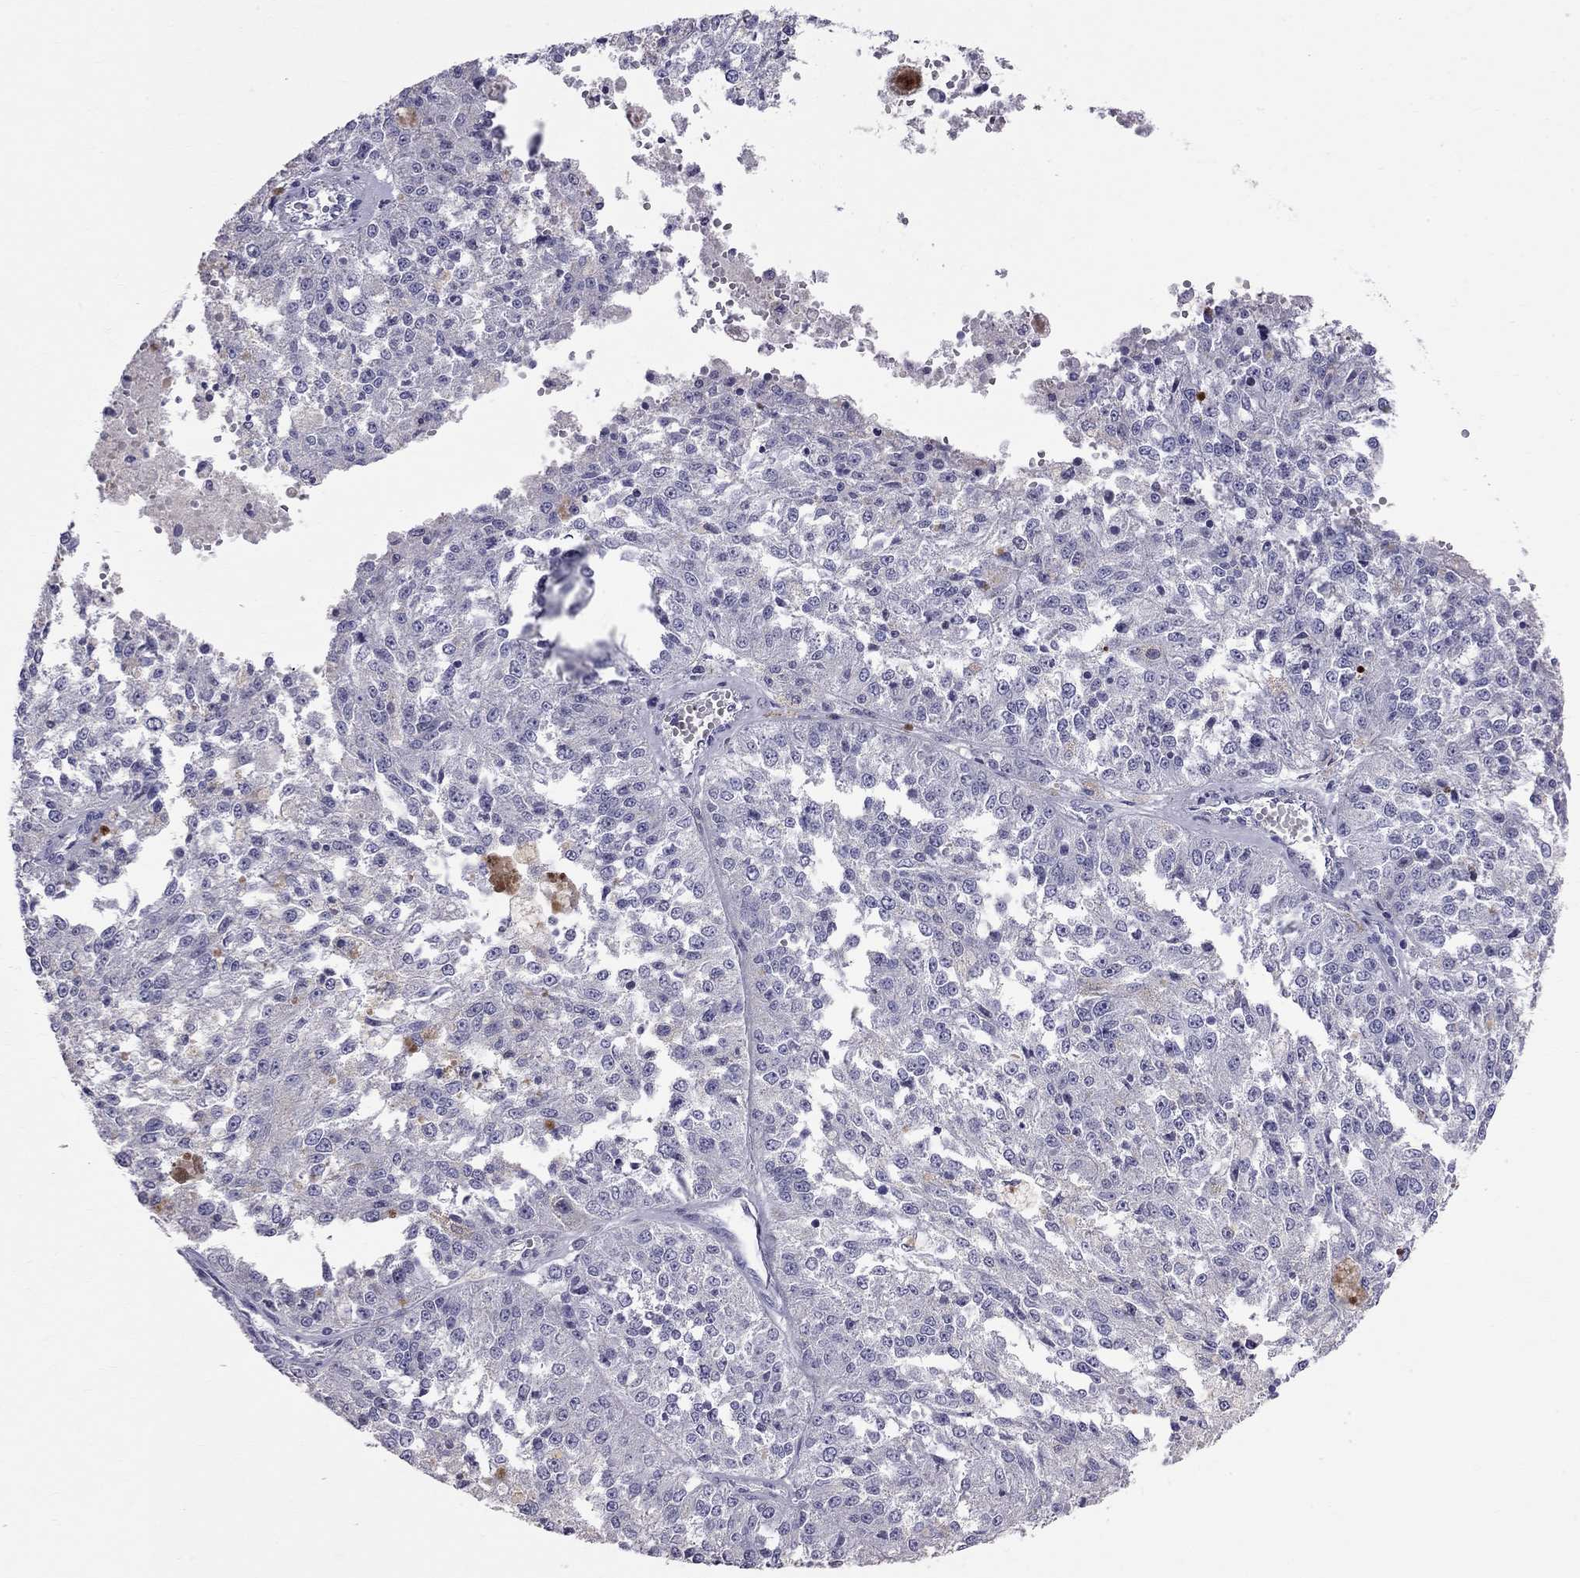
{"staining": {"intensity": "negative", "quantity": "none", "location": "none"}, "tissue": "melanoma", "cell_type": "Tumor cells", "image_type": "cancer", "snomed": [{"axis": "morphology", "description": "Malignant melanoma, Metastatic site"}, {"axis": "topography", "description": "Lymph node"}], "caption": "Immunohistochemistry photomicrograph of neoplastic tissue: human malignant melanoma (metastatic site) stained with DAB displays no significant protein staining in tumor cells.", "gene": "CFAP91", "patient": {"sex": "female", "age": 64}}